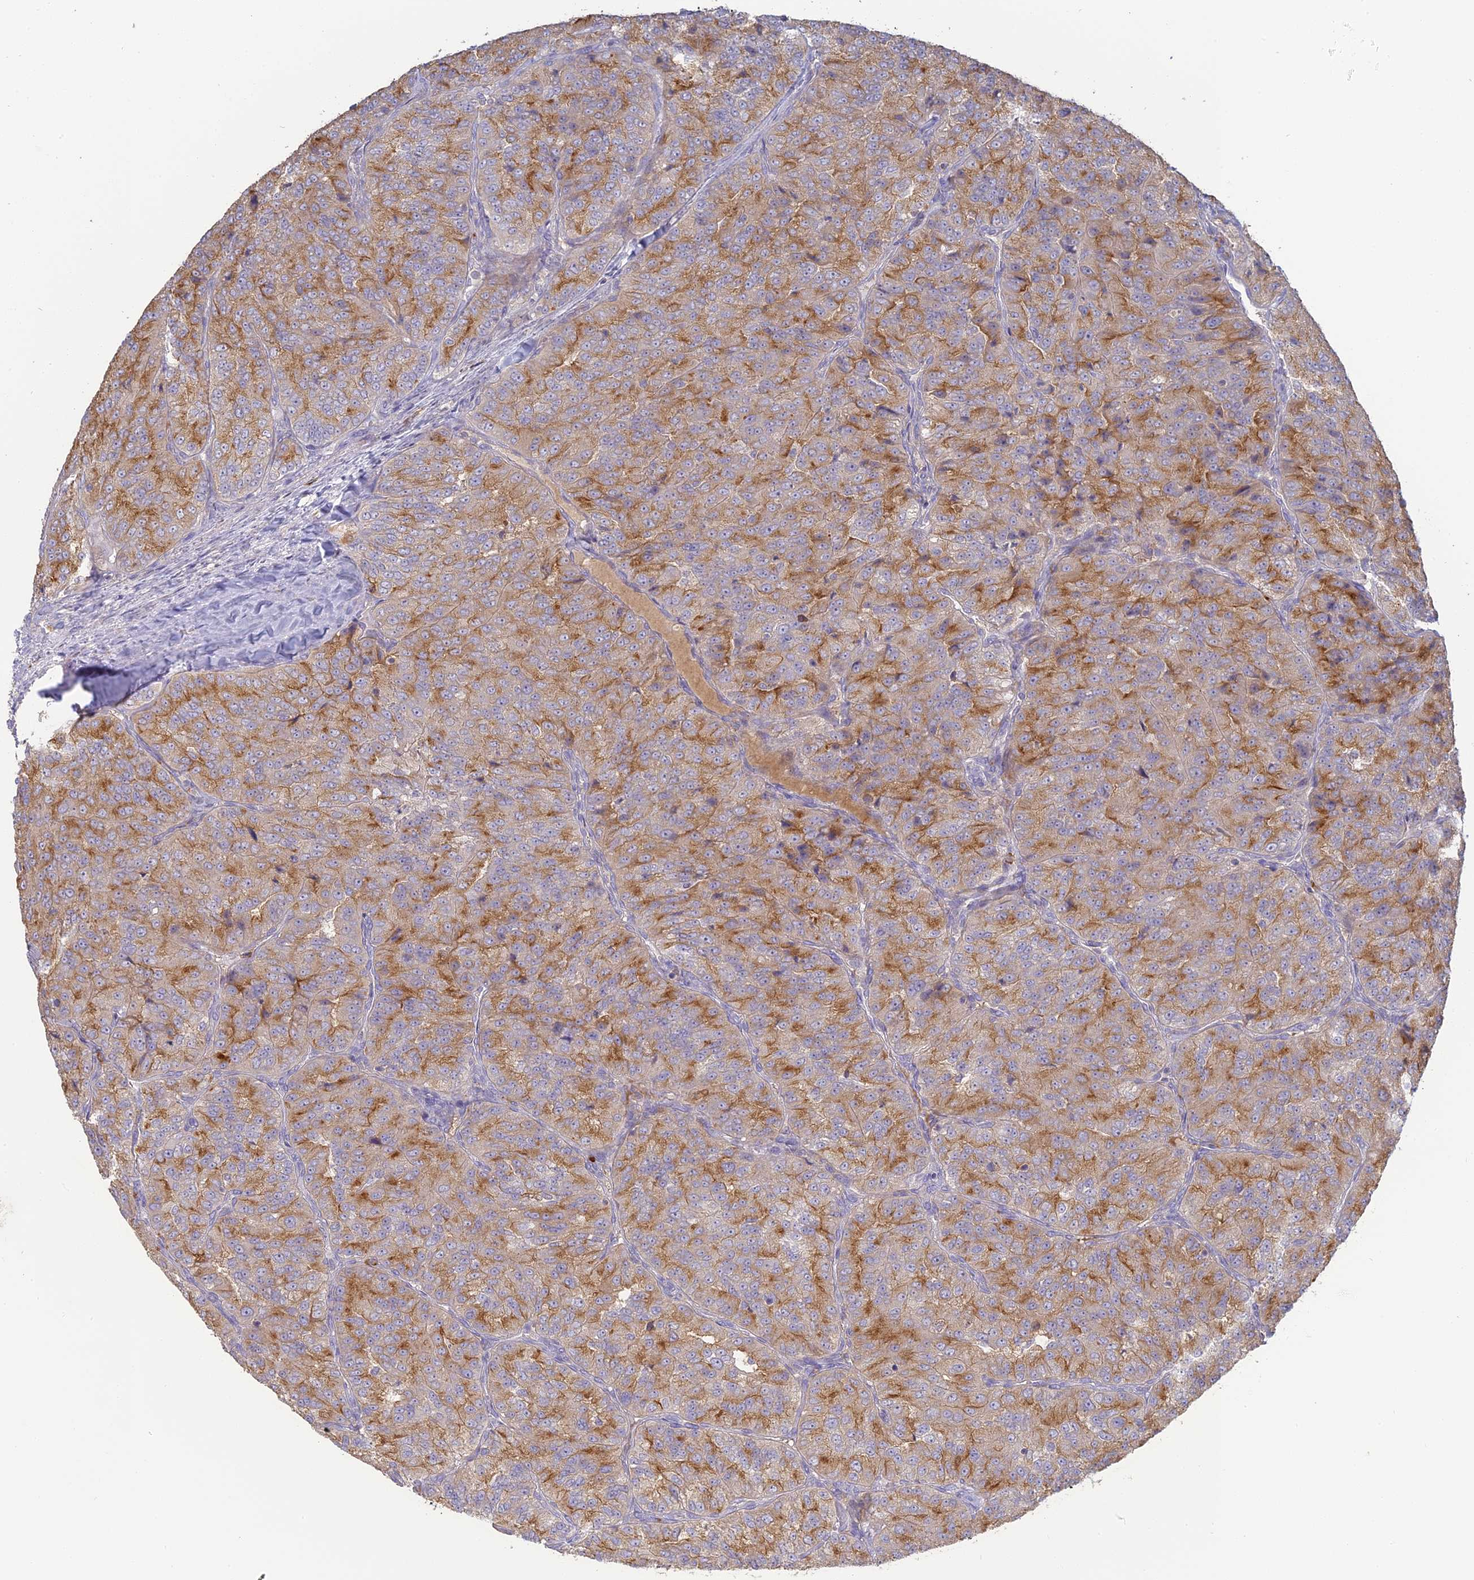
{"staining": {"intensity": "moderate", "quantity": "25%-75%", "location": "cytoplasmic/membranous"}, "tissue": "renal cancer", "cell_type": "Tumor cells", "image_type": "cancer", "snomed": [{"axis": "morphology", "description": "Adenocarcinoma, NOS"}, {"axis": "topography", "description": "Kidney"}], "caption": "An IHC micrograph of neoplastic tissue is shown. Protein staining in brown labels moderate cytoplasmic/membranous positivity in renal cancer within tumor cells.", "gene": "SFT2D2", "patient": {"sex": "female", "age": 63}}